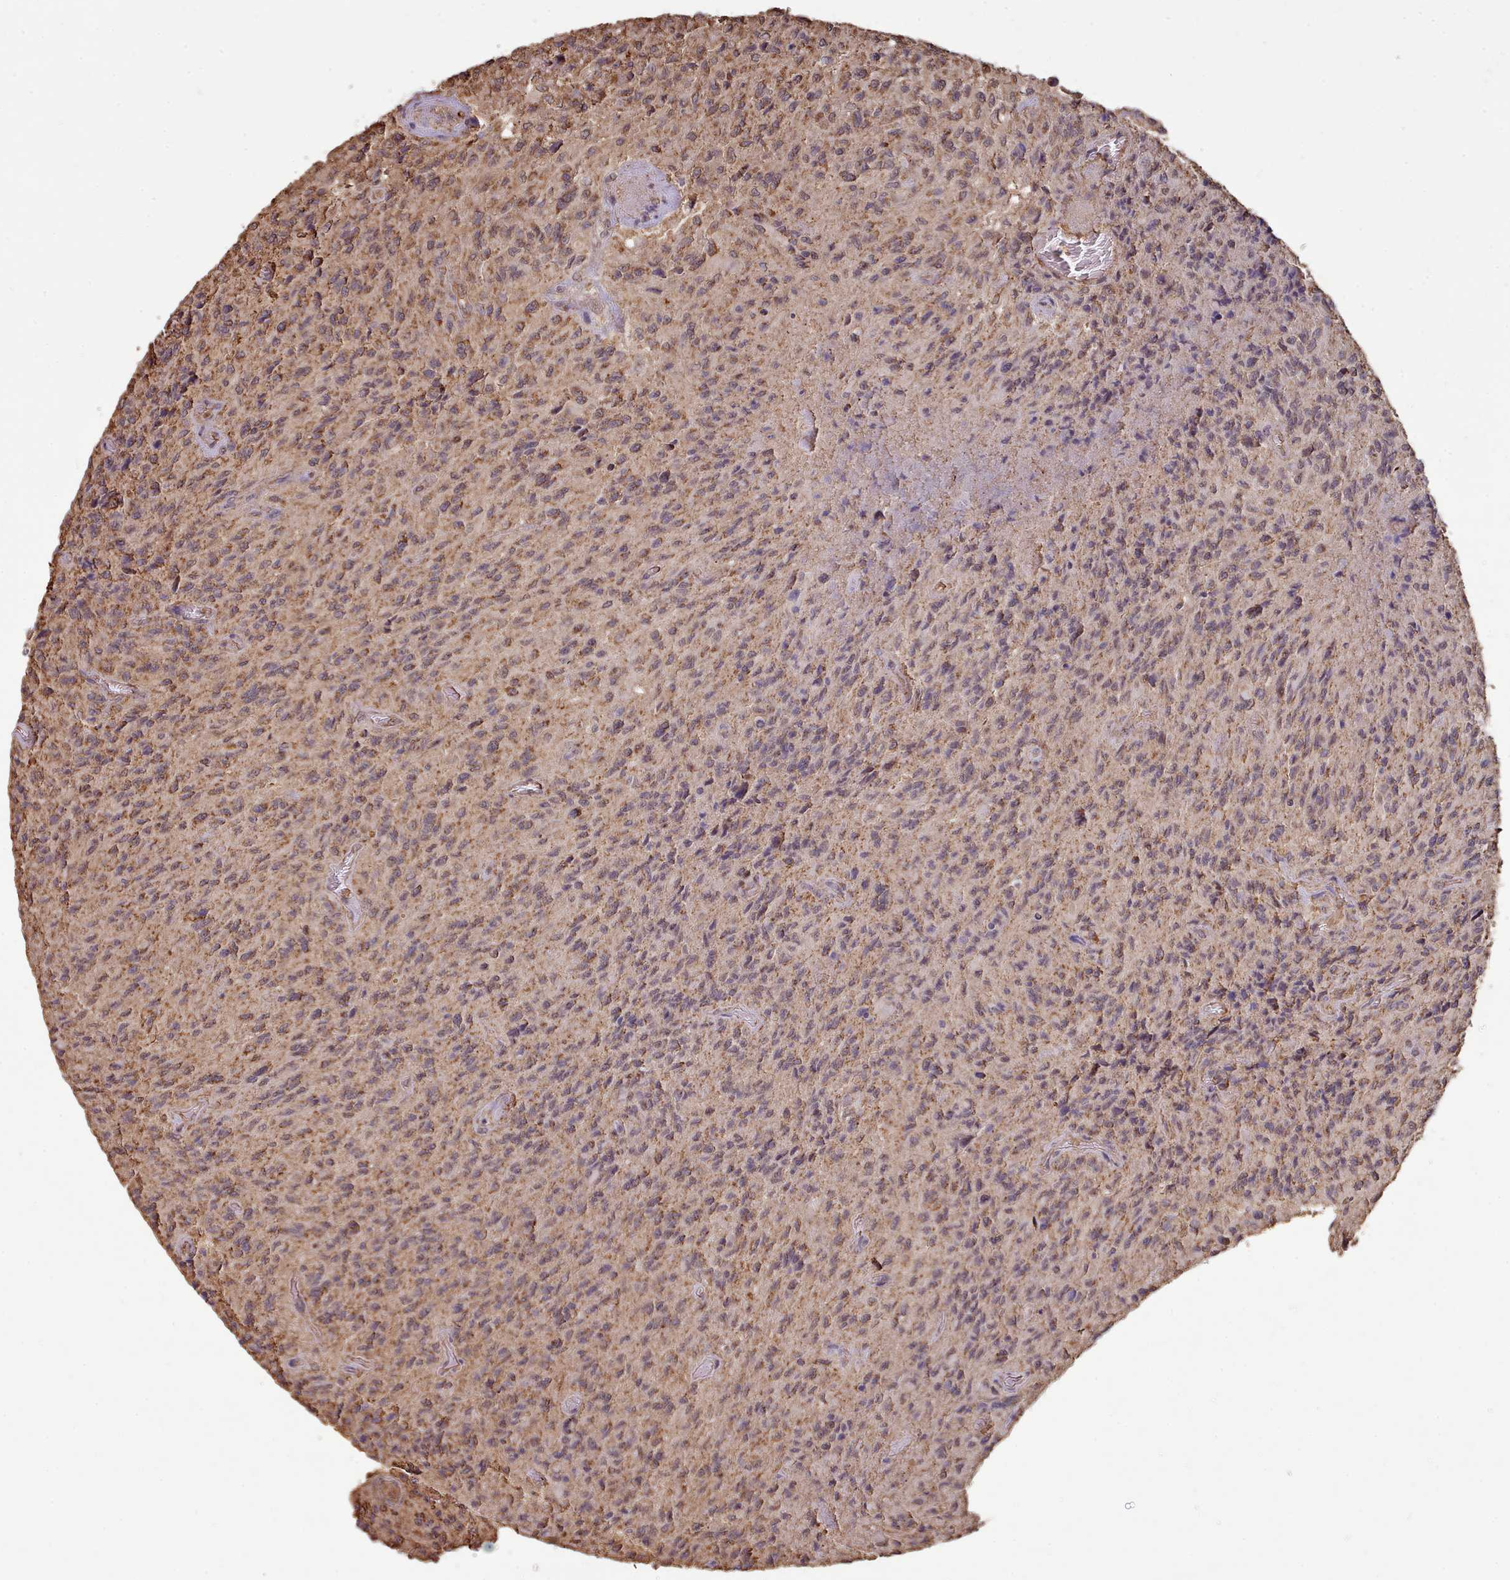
{"staining": {"intensity": "moderate", "quantity": "25%-75%", "location": "cytoplasmic/membranous"}, "tissue": "glioma", "cell_type": "Tumor cells", "image_type": "cancer", "snomed": [{"axis": "morphology", "description": "Normal tissue, NOS"}, {"axis": "morphology", "description": "Glioma, malignant, High grade"}, {"axis": "topography", "description": "Cerebral cortex"}], "caption": "This is a photomicrograph of immunohistochemistry (IHC) staining of glioma, which shows moderate staining in the cytoplasmic/membranous of tumor cells.", "gene": "METRN", "patient": {"sex": "male", "age": 56}}